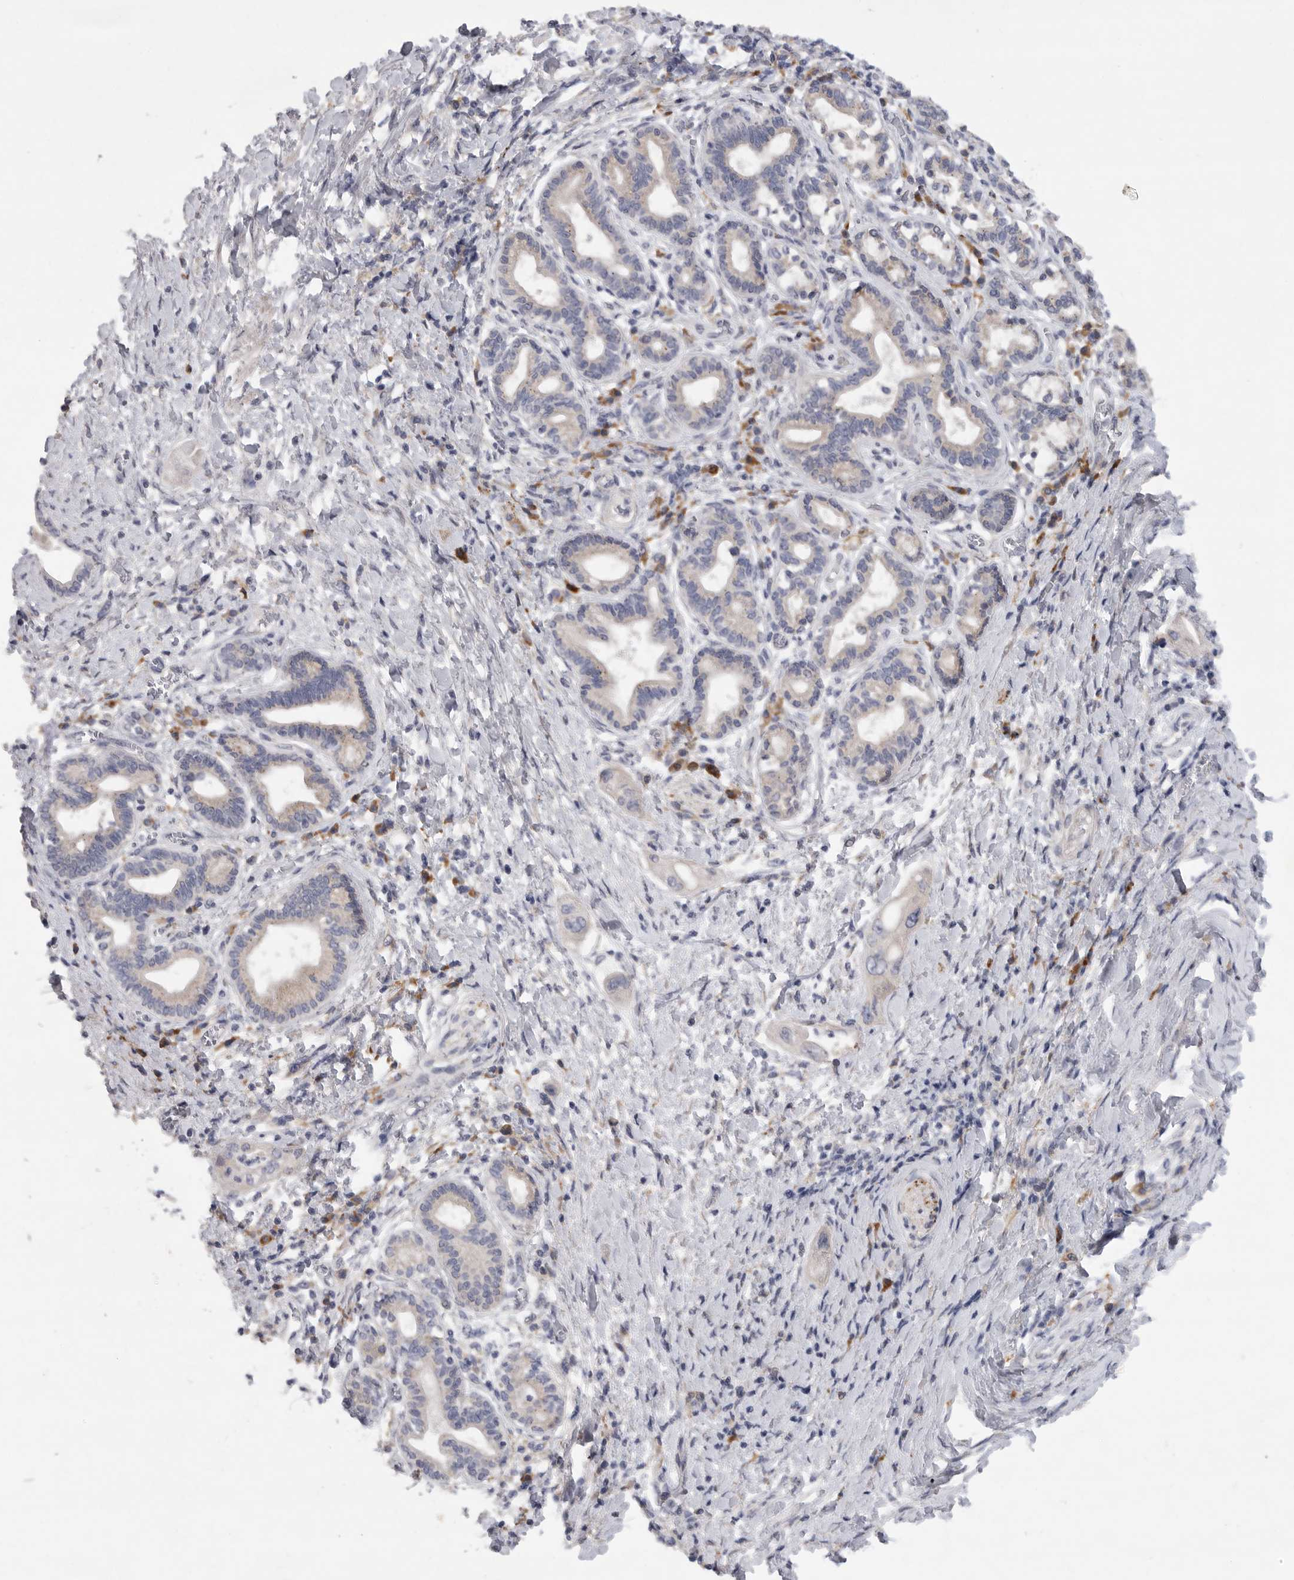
{"staining": {"intensity": "negative", "quantity": "none", "location": "none"}, "tissue": "pancreatic cancer", "cell_type": "Tumor cells", "image_type": "cancer", "snomed": [{"axis": "morphology", "description": "Adenocarcinoma, NOS"}, {"axis": "topography", "description": "Pancreas"}], "caption": "DAB (3,3'-diaminobenzidine) immunohistochemical staining of adenocarcinoma (pancreatic) exhibits no significant expression in tumor cells. Brightfield microscopy of immunohistochemistry (IHC) stained with DAB (brown) and hematoxylin (blue), captured at high magnification.", "gene": "EDEM3", "patient": {"sex": "male", "age": 58}}